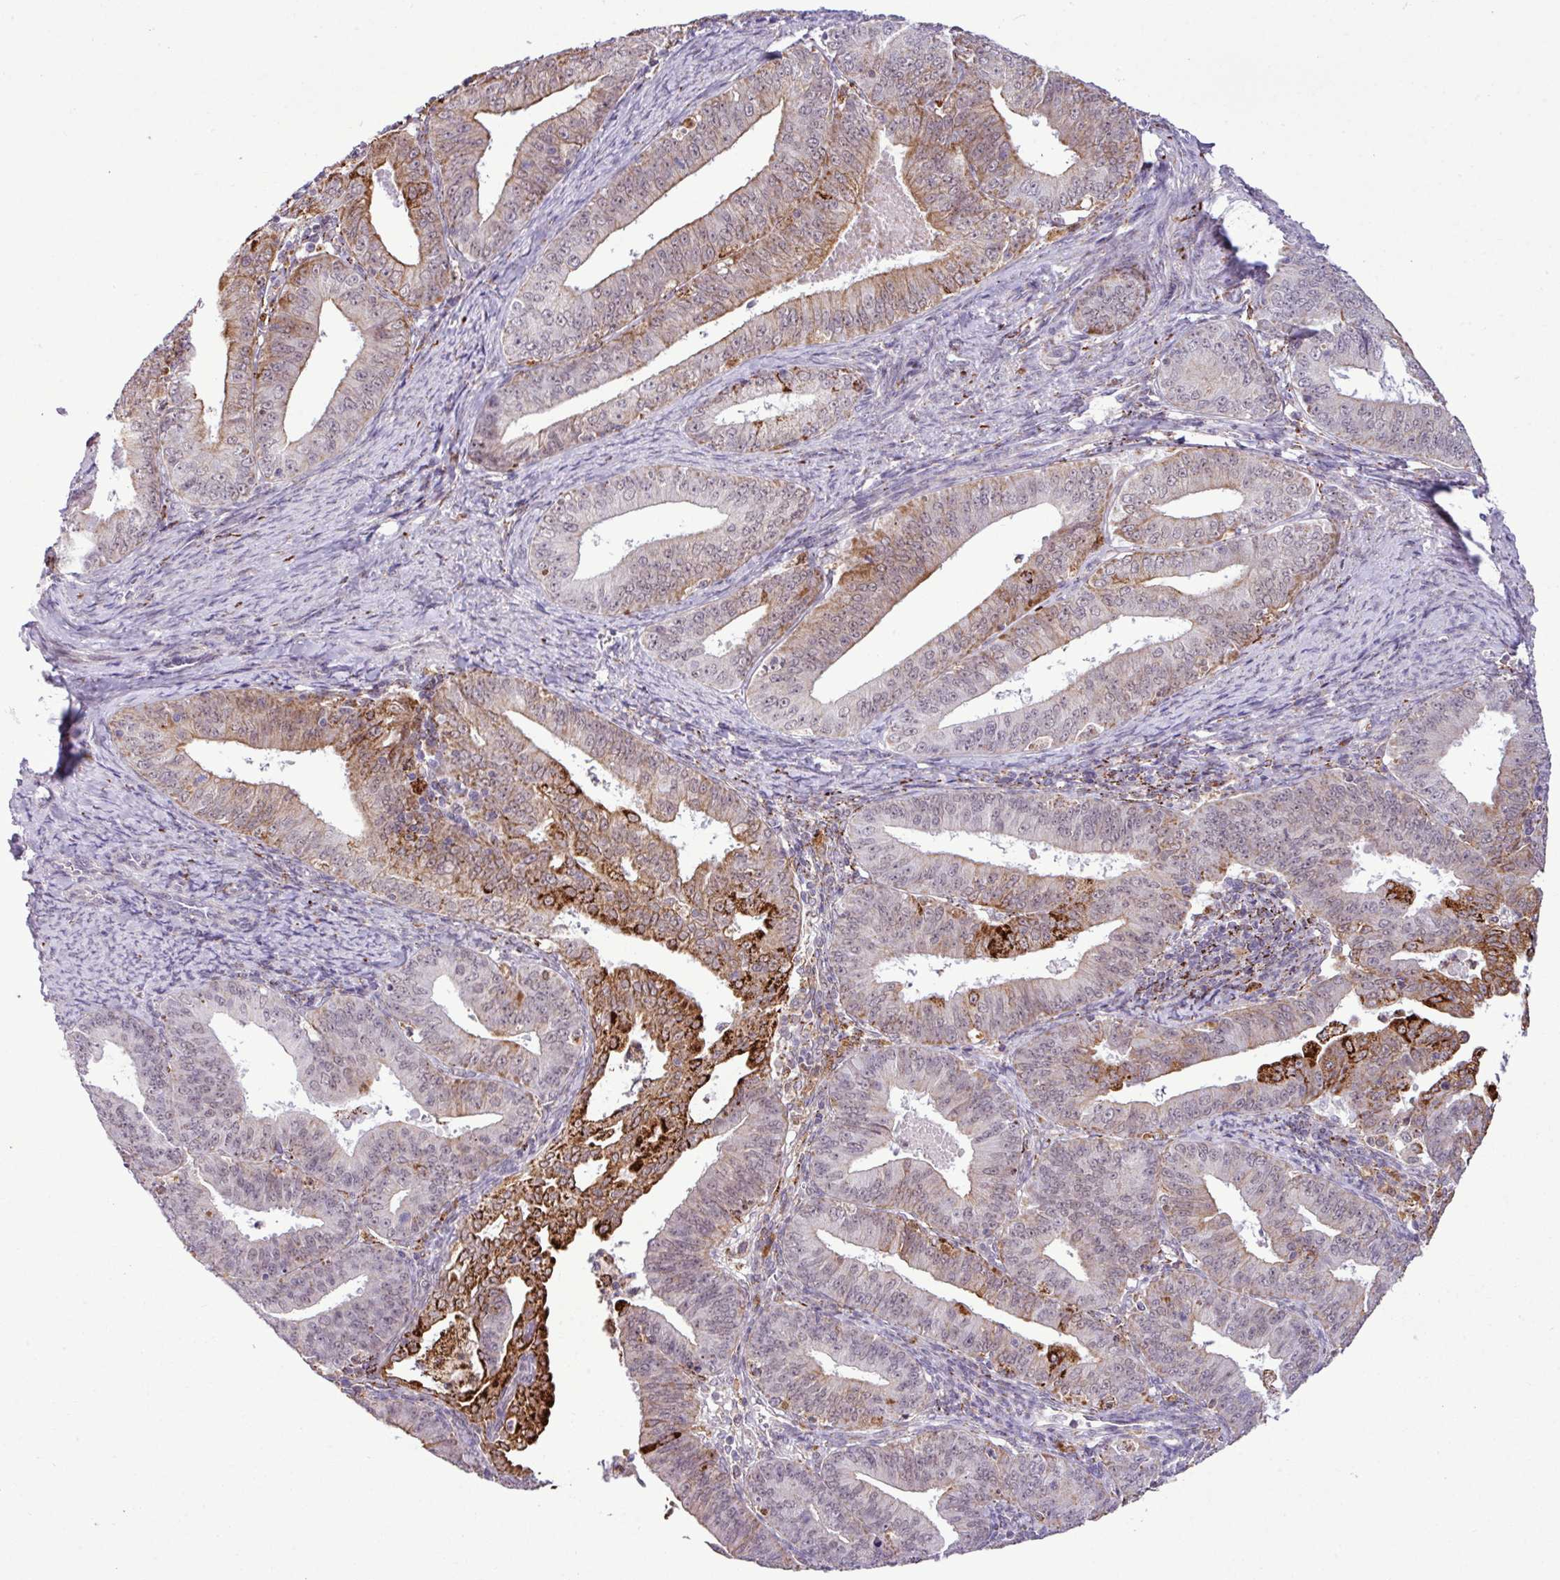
{"staining": {"intensity": "strong", "quantity": "<25%", "location": "cytoplasmic/membranous"}, "tissue": "endometrial cancer", "cell_type": "Tumor cells", "image_type": "cancer", "snomed": [{"axis": "morphology", "description": "Adenocarcinoma, NOS"}, {"axis": "topography", "description": "Endometrium"}], "caption": "A medium amount of strong cytoplasmic/membranous expression is appreciated in about <25% of tumor cells in endometrial cancer (adenocarcinoma) tissue.", "gene": "SGPP1", "patient": {"sex": "female", "age": 73}}